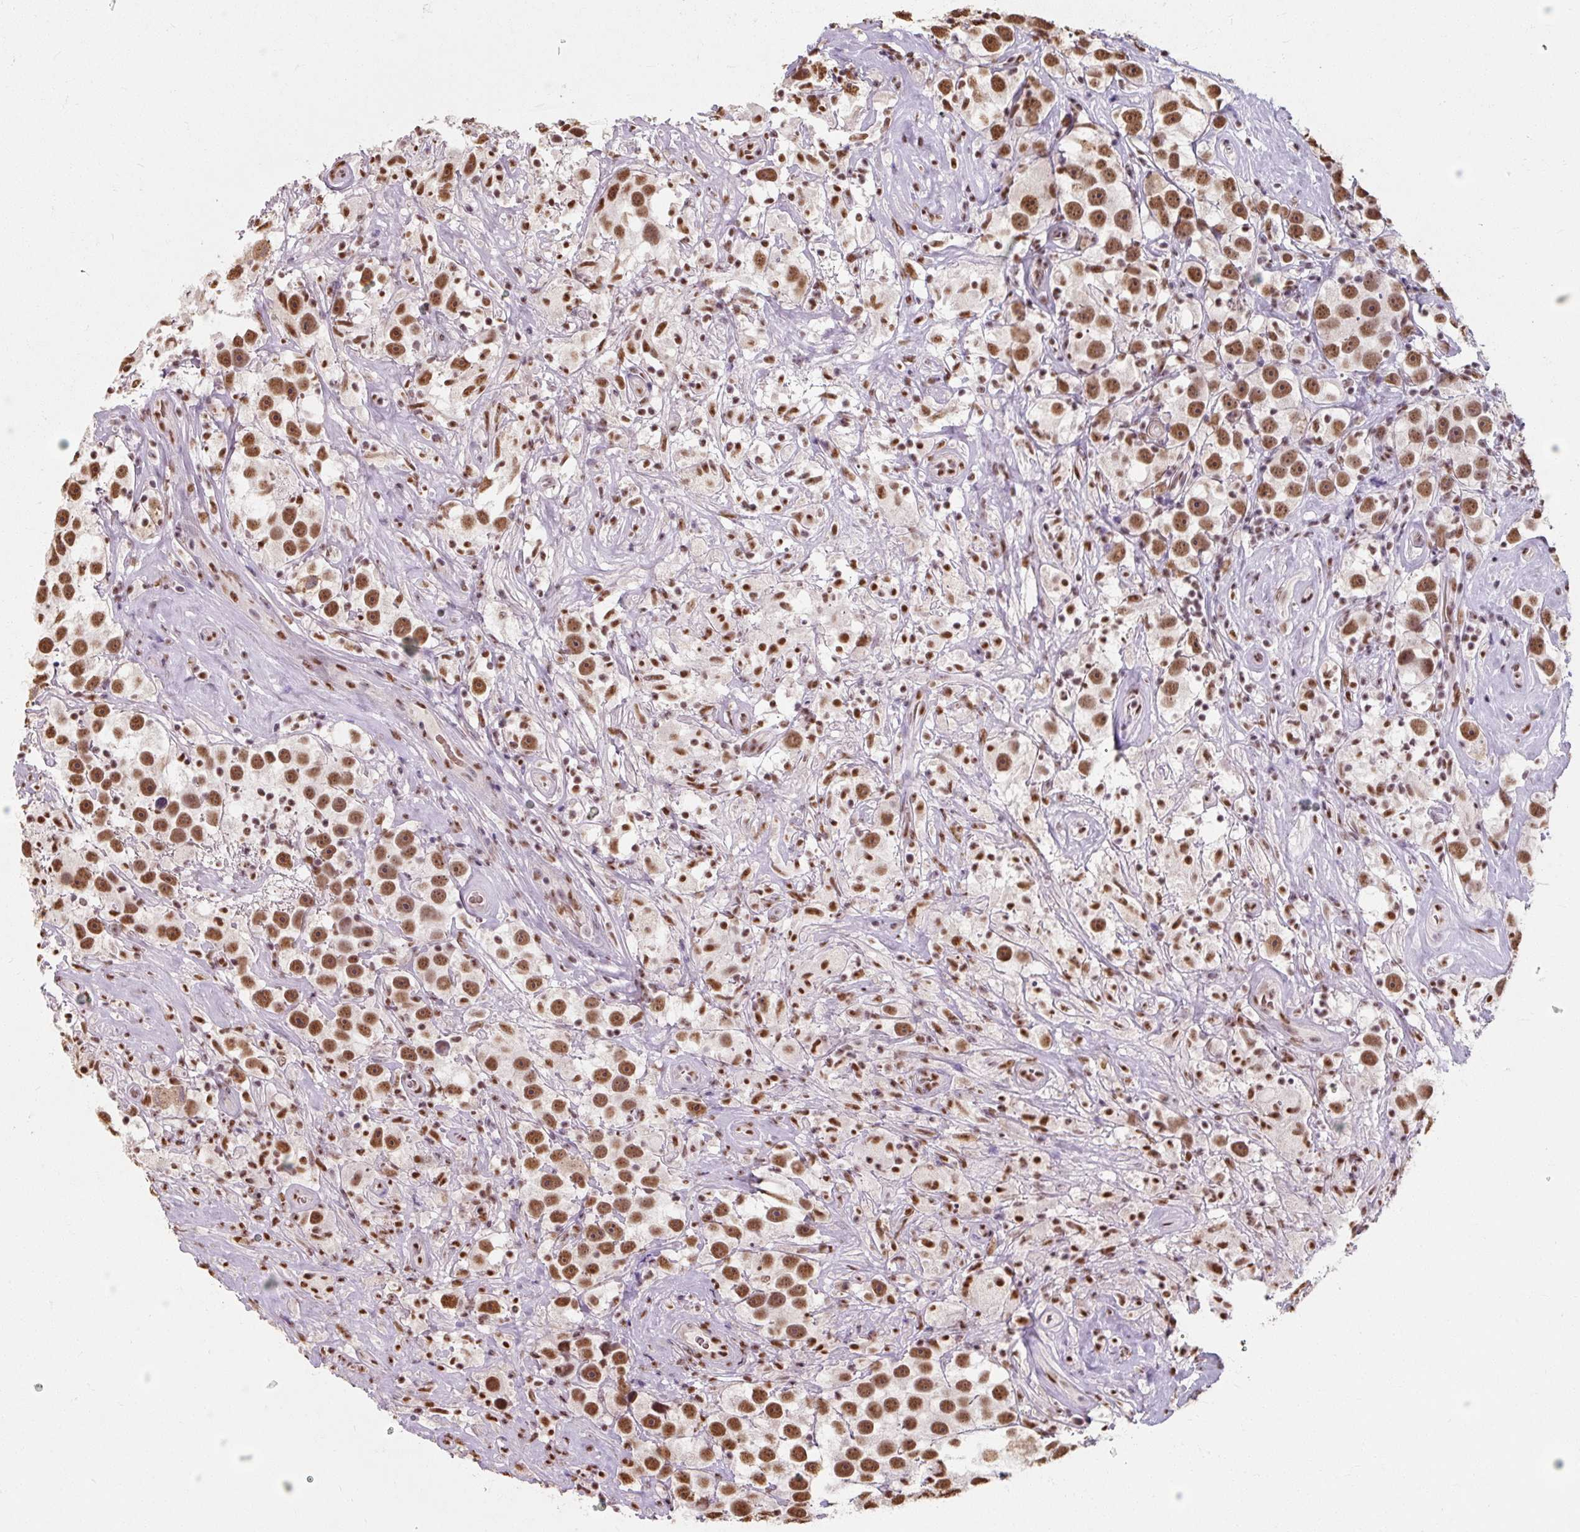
{"staining": {"intensity": "strong", "quantity": ">75%", "location": "nuclear"}, "tissue": "testis cancer", "cell_type": "Tumor cells", "image_type": "cancer", "snomed": [{"axis": "morphology", "description": "Seminoma, NOS"}, {"axis": "topography", "description": "Testis"}], "caption": "Seminoma (testis) was stained to show a protein in brown. There is high levels of strong nuclear expression in about >75% of tumor cells.", "gene": "ZFTRAF1", "patient": {"sex": "male", "age": 49}}